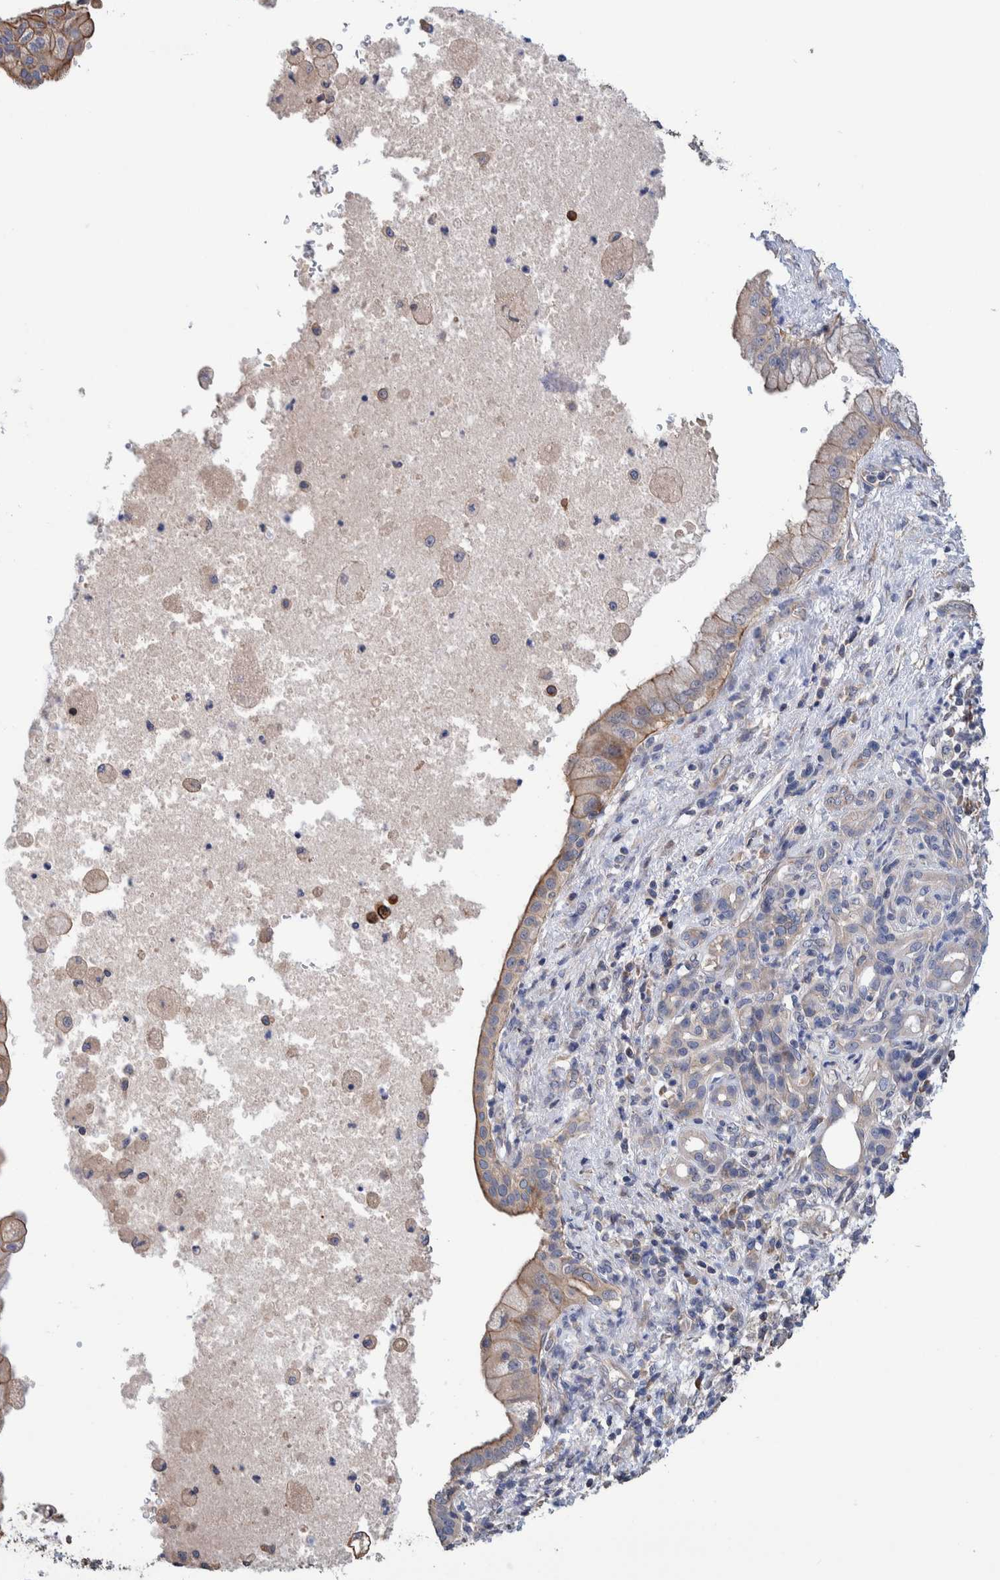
{"staining": {"intensity": "moderate", "quantity": "25%-75%", "location": "cytoplasmic/membranous"}, "tissue": "pancreatic cancer", "cell_type": "Tumor cells", "image_type": "cancer", "snomed": [{"axis": "morphology", "description": "Adenocarcinoma, NOS"}, {"axis": "topography", "description": "Pancreas"}], "caption": "Immunohistochemical staining of human pancreatic cancer (adenocarcinoma) exhibits medium levels of moderate cytoplasmic/membranous protein positivity in approximately 25%-75% of tumor cells. The staining was performed using DAB to visualize the protein expression in brown, while the nuclei were stained in blue with hematoxylin (Magnification: 20x).", "gene": "SLC45A4", "patient": {"sex": "female", "age": 78}}